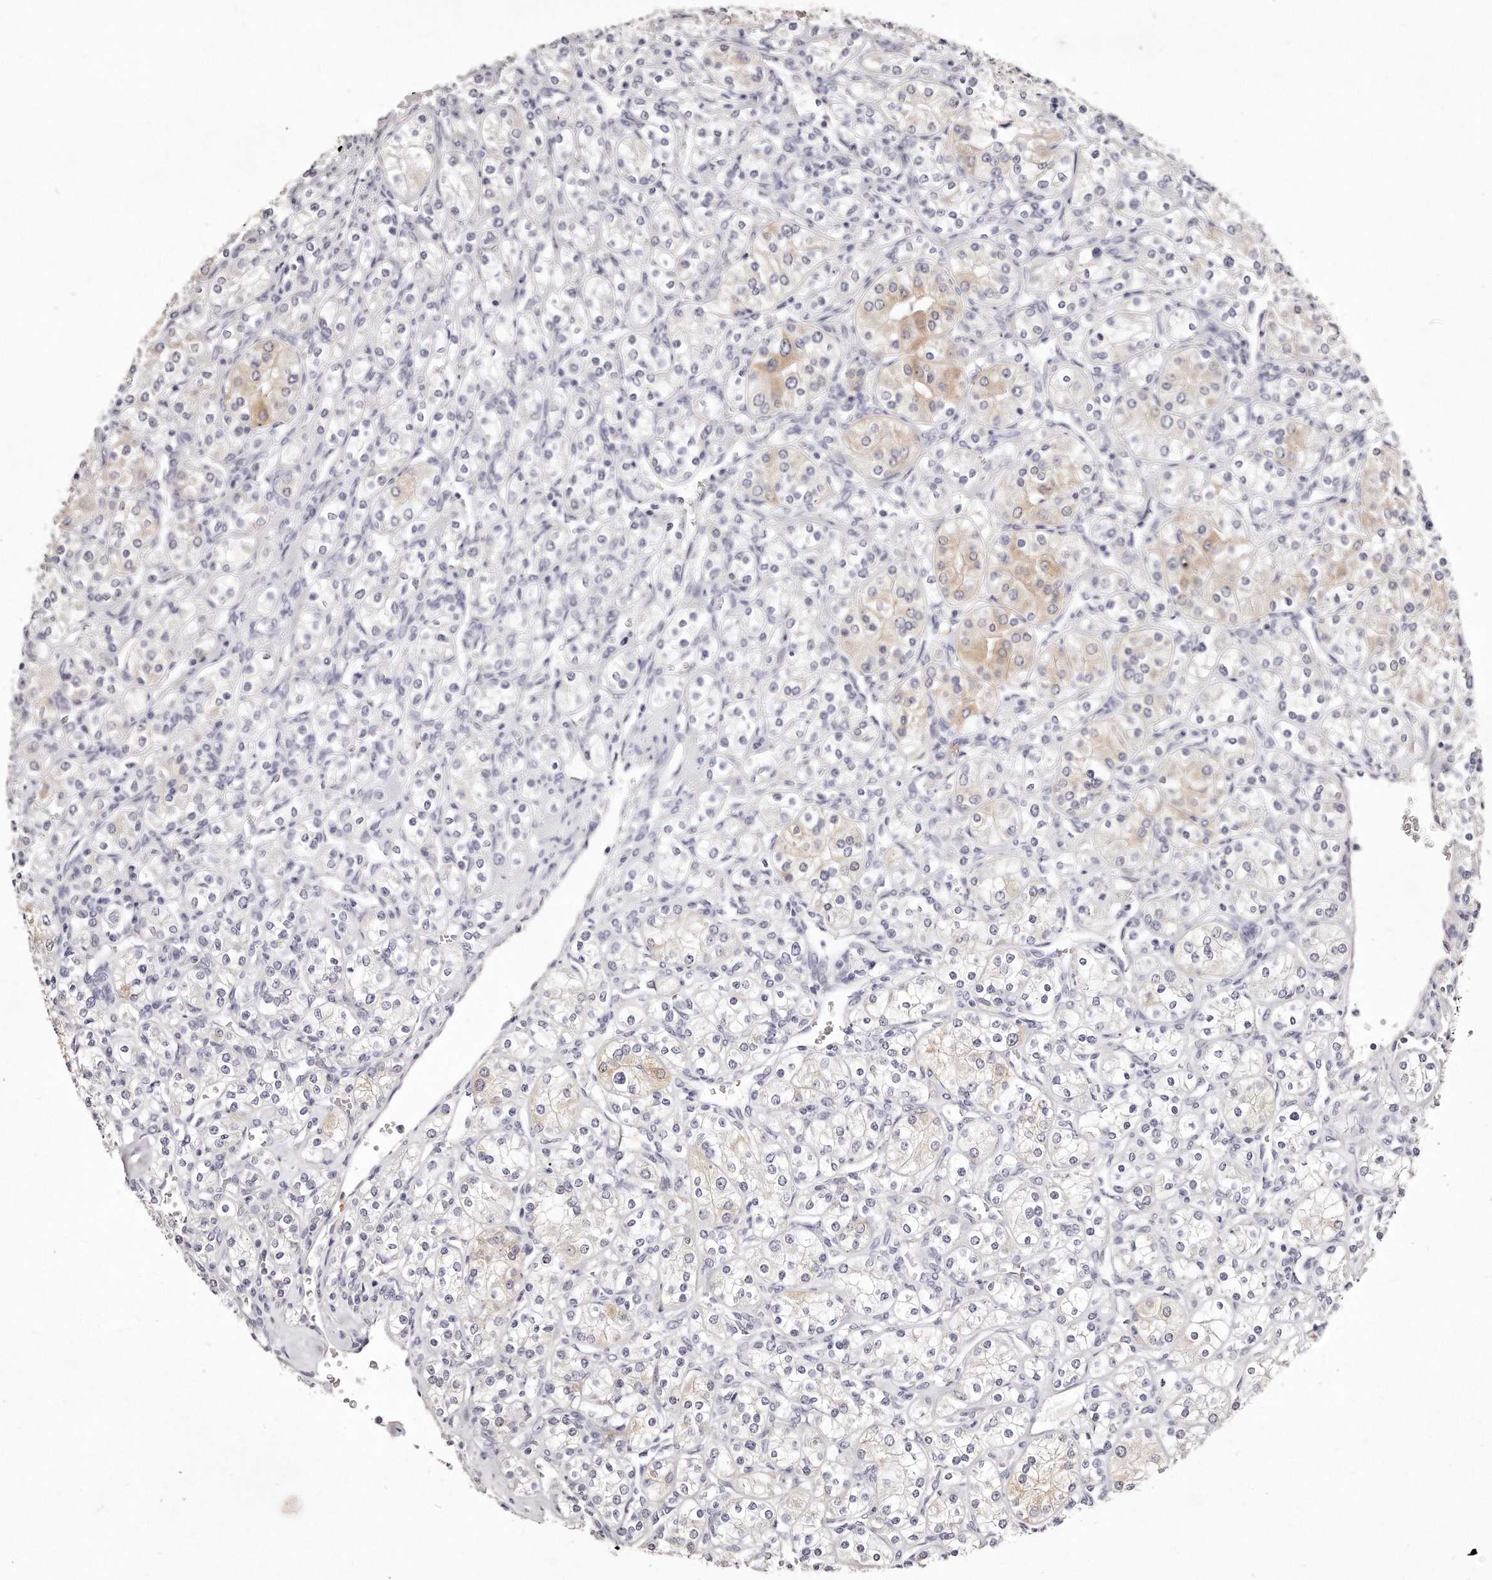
{"staining": {"intensity": "weak", "quantity": "<25%", "location": "cytoplasmic/membranous"}, "tissue": "renal cancer", "cell_type": "Tumor cells", "image_type": "cancer", "snomed": [{"axis": "morphology", "description": "Adenocarcinoma, NOS"}, {"axis": "topography", "description": "Kidney"}], "caption": "Tumor cells are negative for protein expression in human renal adenocarcinoma.", "gene": "GDA", "patient": {"sex": "male", "age": 77}}